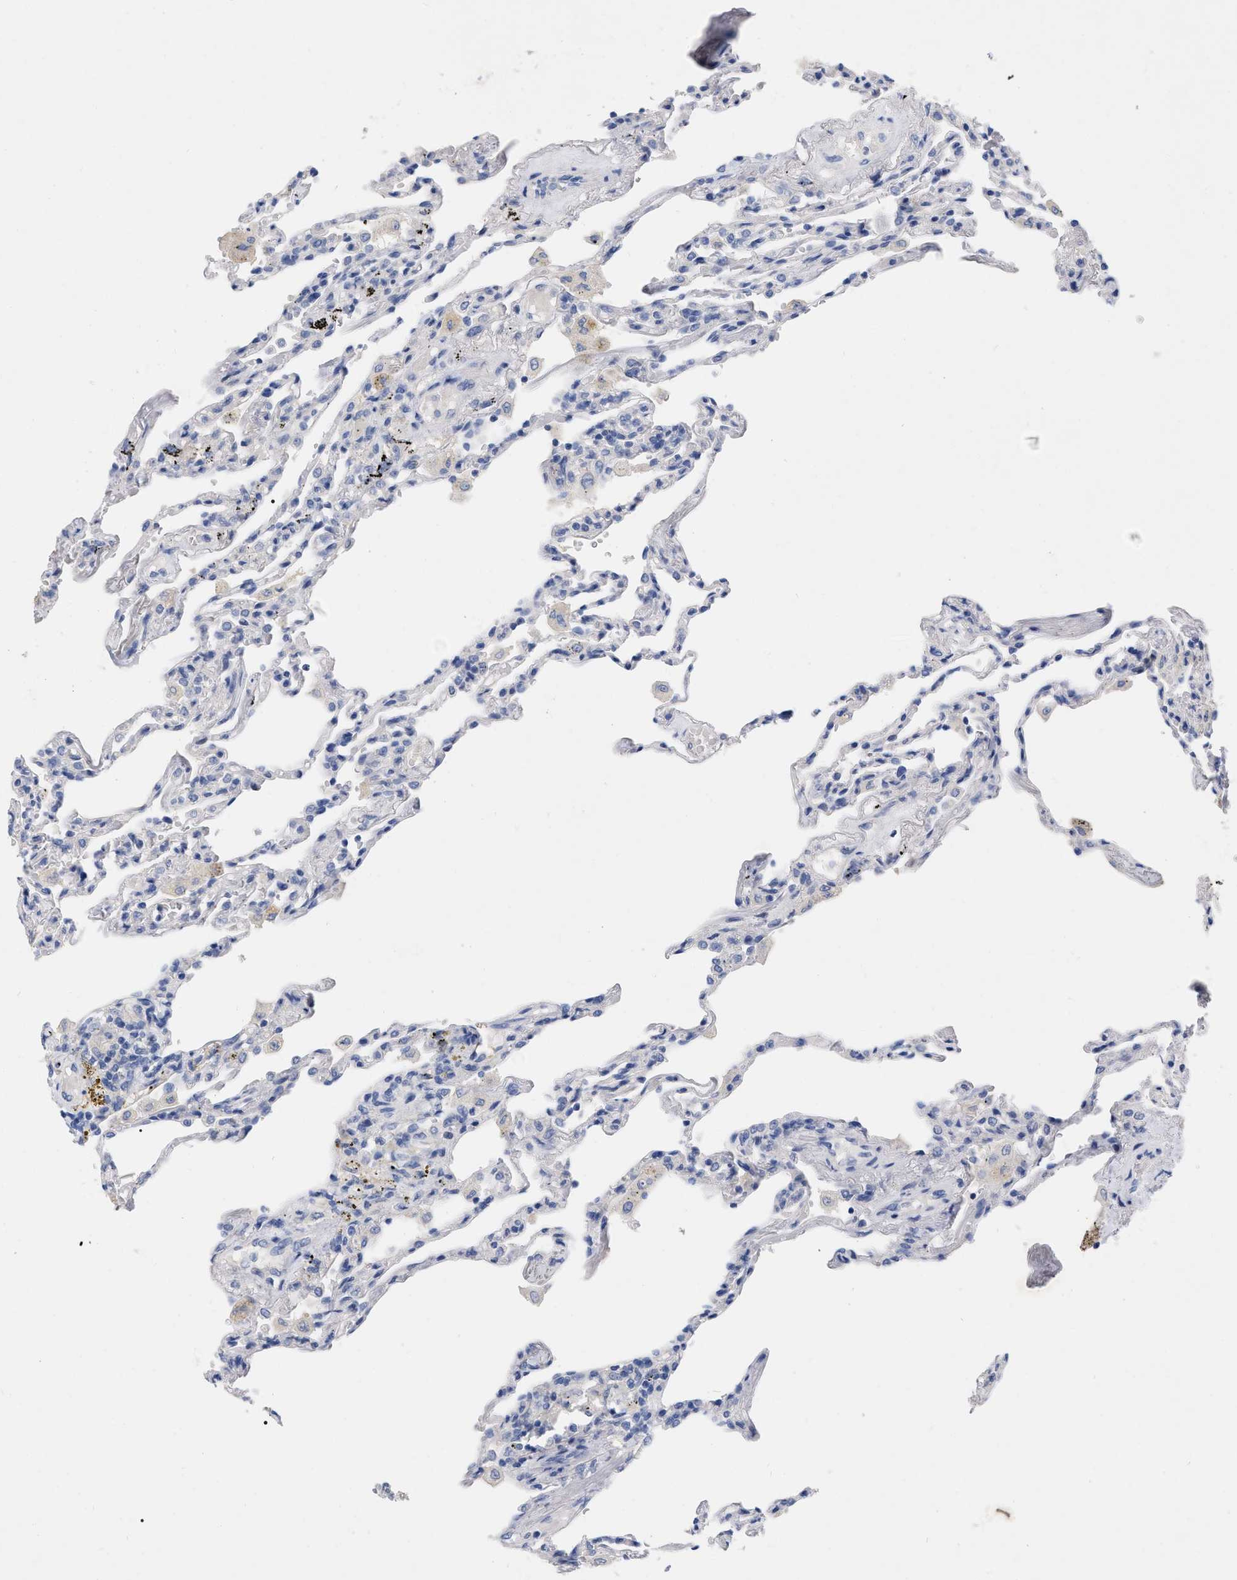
{"staining": {"intensity": "negative", "quantity": "none", "location": "none"}, "tissue": "lung", "cell_type": "Alveolar cells", "image_type": "normal", "snomed": [{"axis": "morphology", "description": "Normal tissue, NOS"}, {"axis": "topography", "description": "Lung"}], "caption": "Immunohistochemical staining of normal lung reveals no significant staining in alveolar cells. The staining was performed using DAB to visualize the protein expression in brown, while the nuclei were stained in blue with hematoxylin (Magnification: 20x).", "gene": "HAPLN1", "patient": {"sex": "male", "age": 59}}